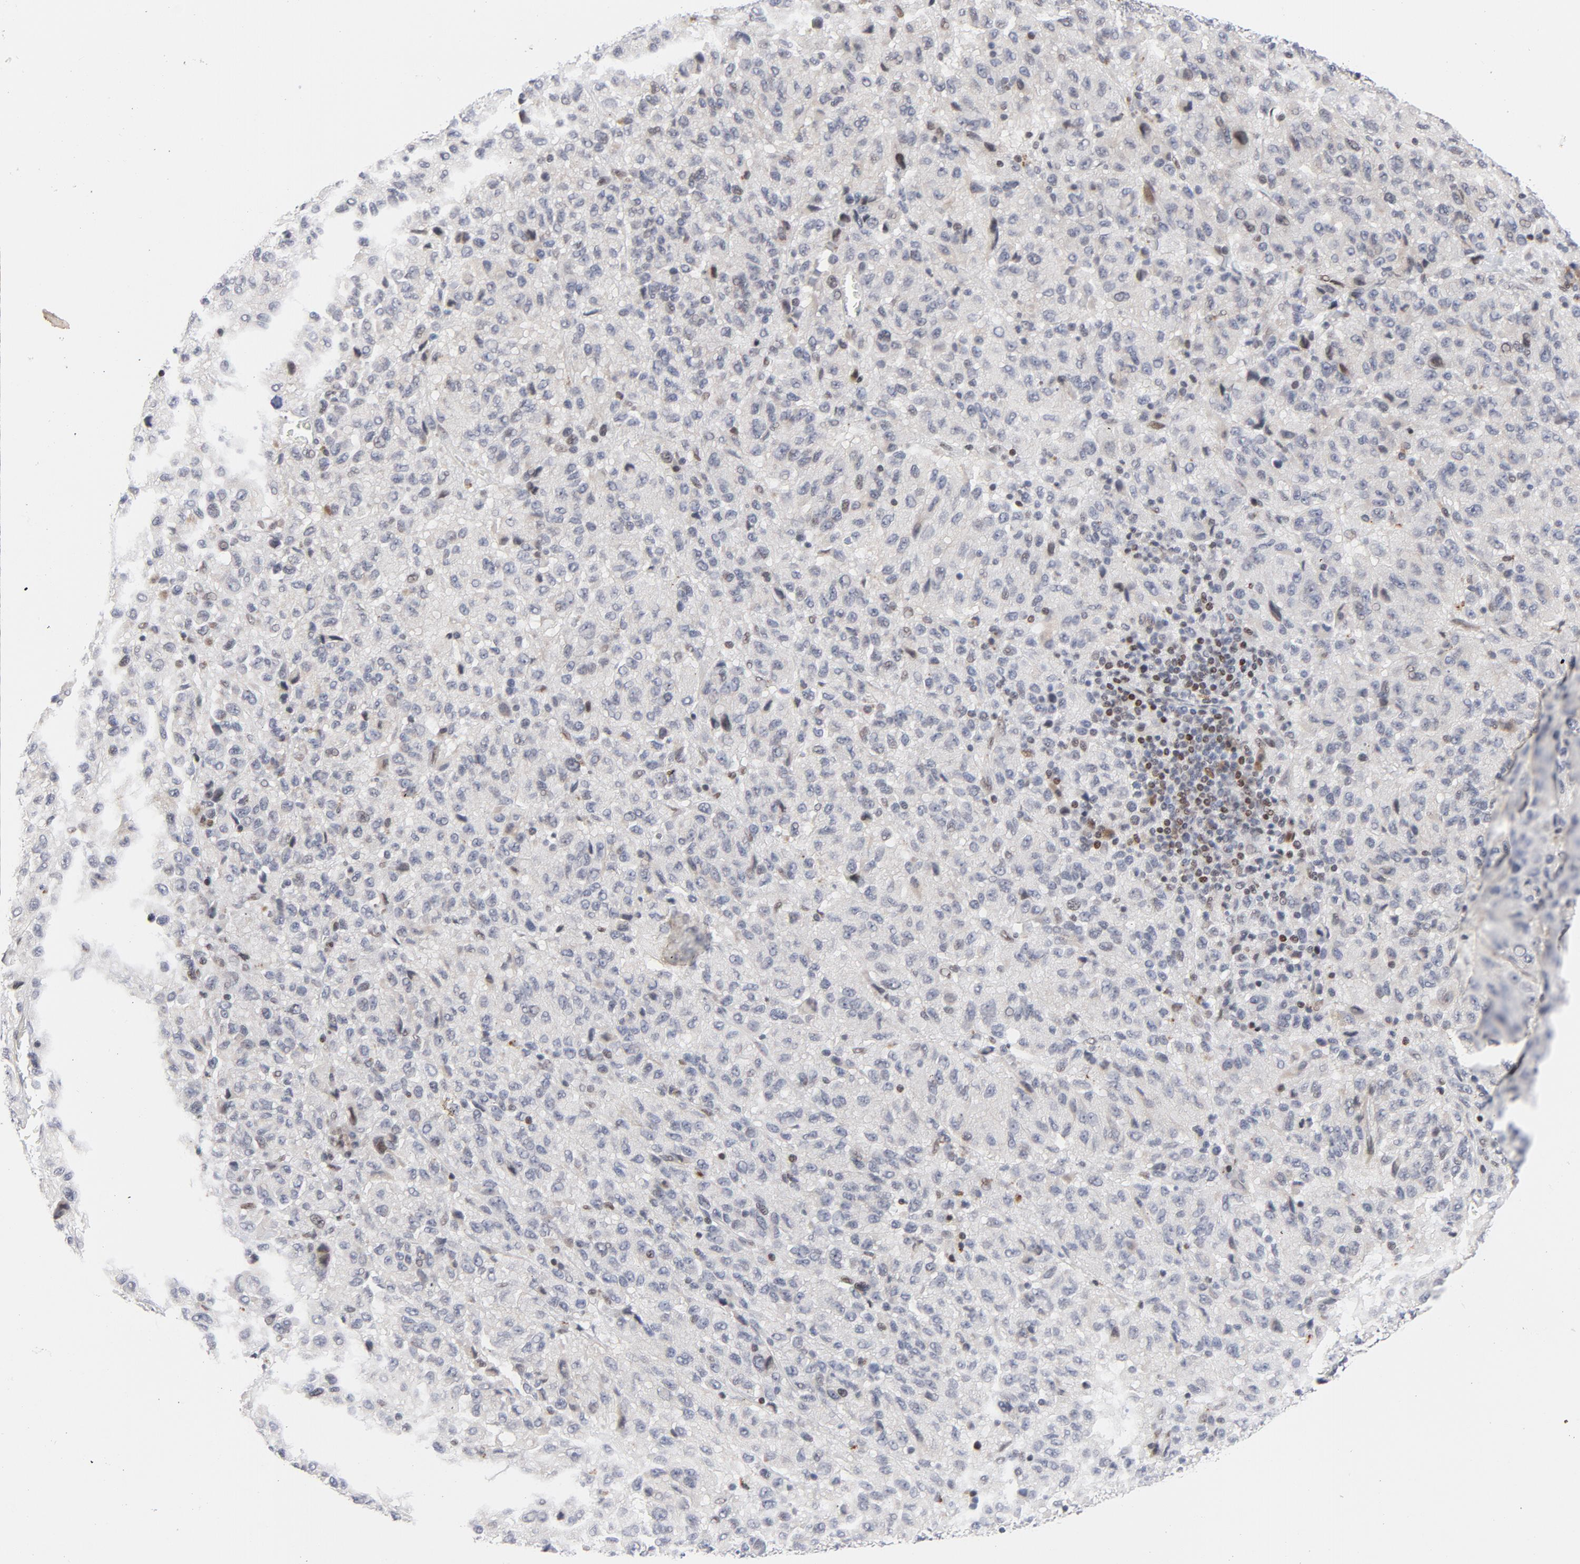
{"staining": {"intensity": "negative", "quantity": "none", "location": "none"}, "tissue": "melanoma", "cell_type": "Tumor cells", "image_type": "cancer", "snomed": [{"axis": "morphology", "description": "Malignant melanoma, Metastatic site"}, {"axis": "topography", "description": "Lung"}], "caption": "Tumor cells are negative for protein expression in human melanoma.", "gene": "NFIC", "patient": {"sex": "male", "age": 64}}